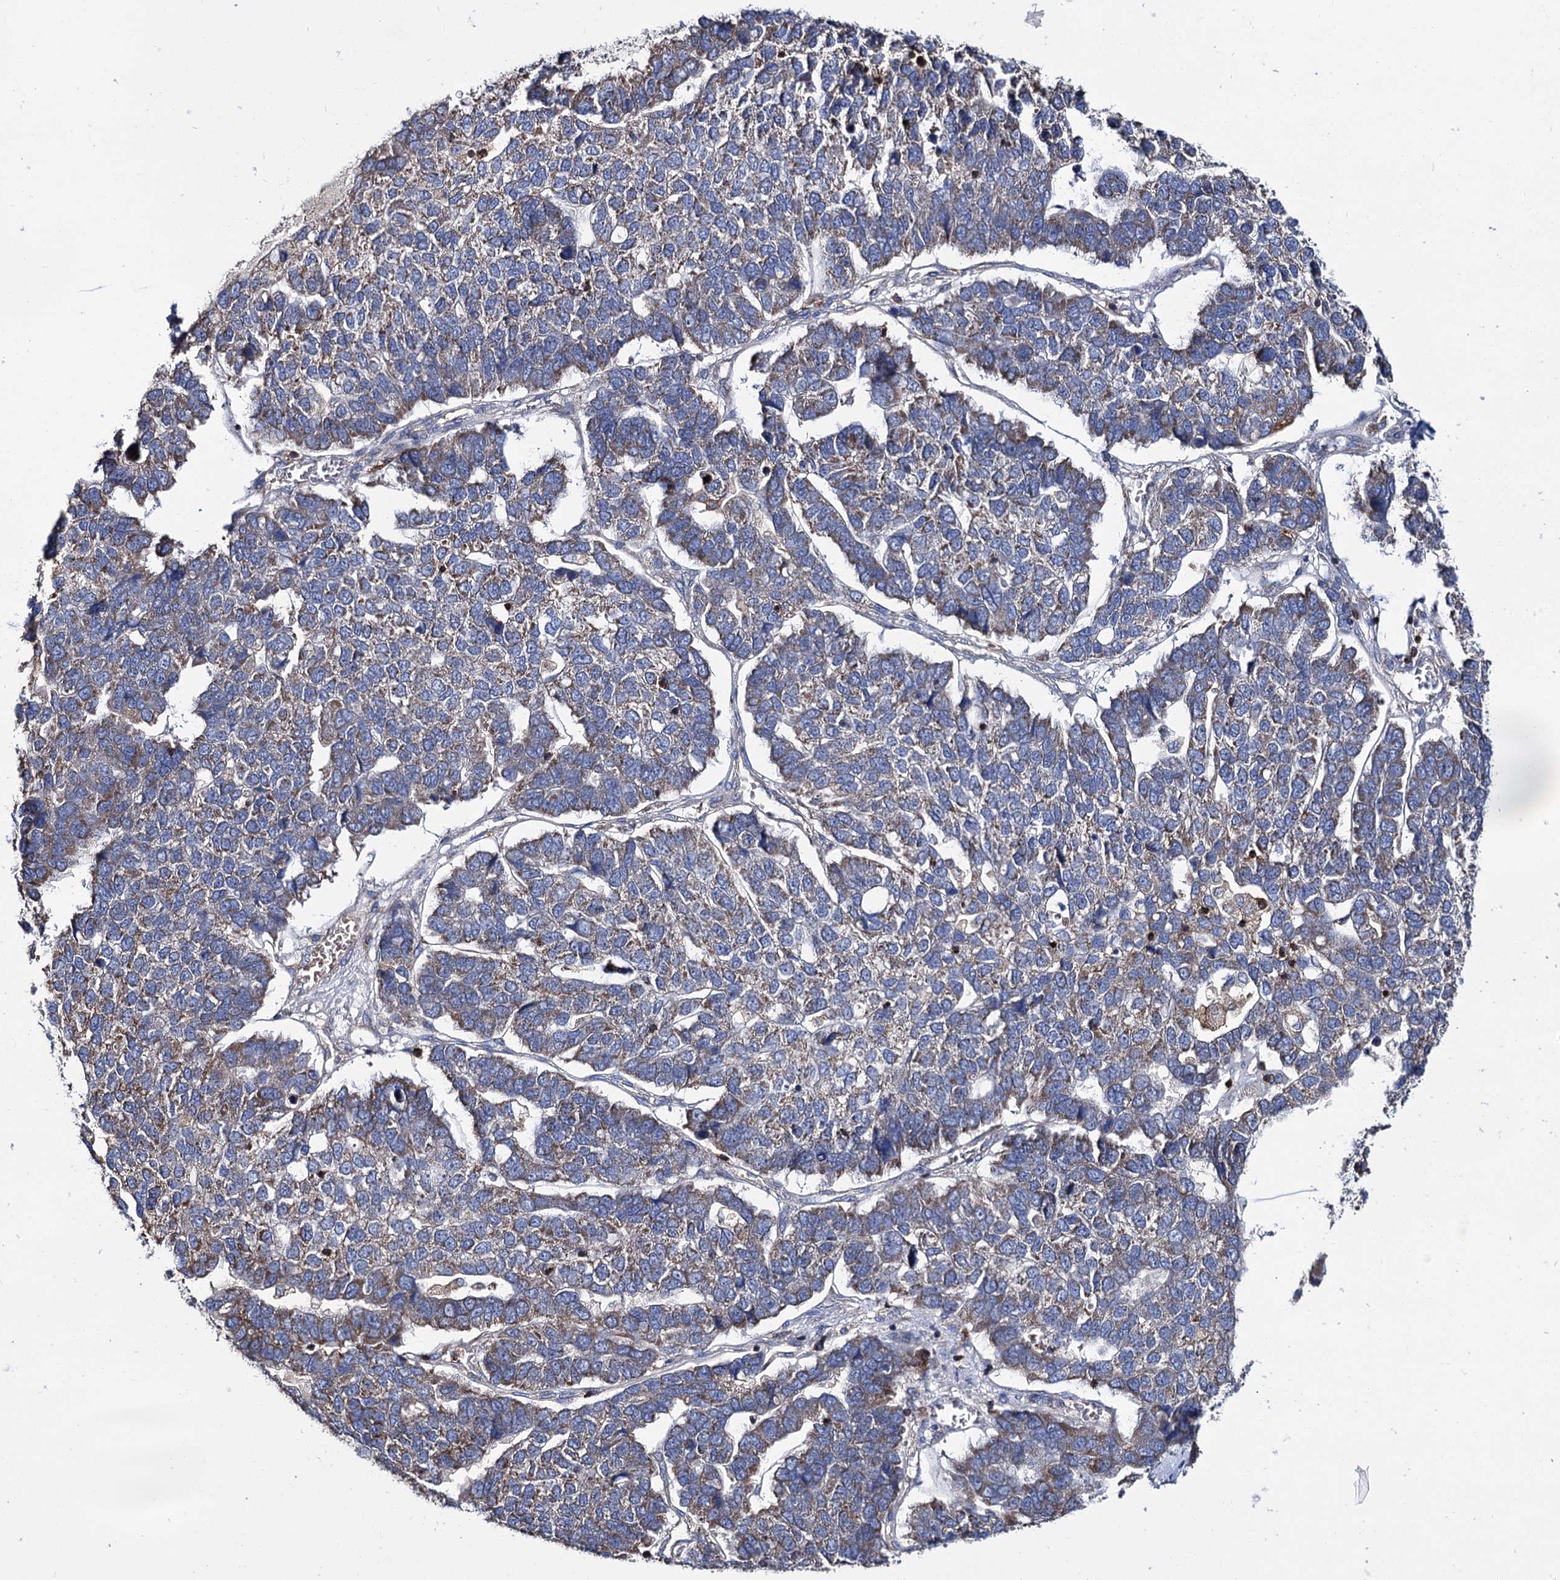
{"staining": {"intensity": "moderate", "quantity": "25%-75%", "location": "cytoplasmic/membranous"}, "tissue": "pancreatic cancer", "cell_type": "Tumor cells", "image_type": "cancer", "snomed": [{"axis": "morphology", "description": "Adenocarcinoma, NOS"}, {"axis": "topography", "description": "Pancreas"}], "caption": "The histopathology image displays staining of pancreatic cancer (adenocarcinoma), revealing moderate cytoplasmic/membranous protein expression (brown color) within tumor cells. Ihc stains the protein in brown and the nuclei are stained blue.", "gene": "UBASH3B", "patient": {"sex": "female", "age": 61}}